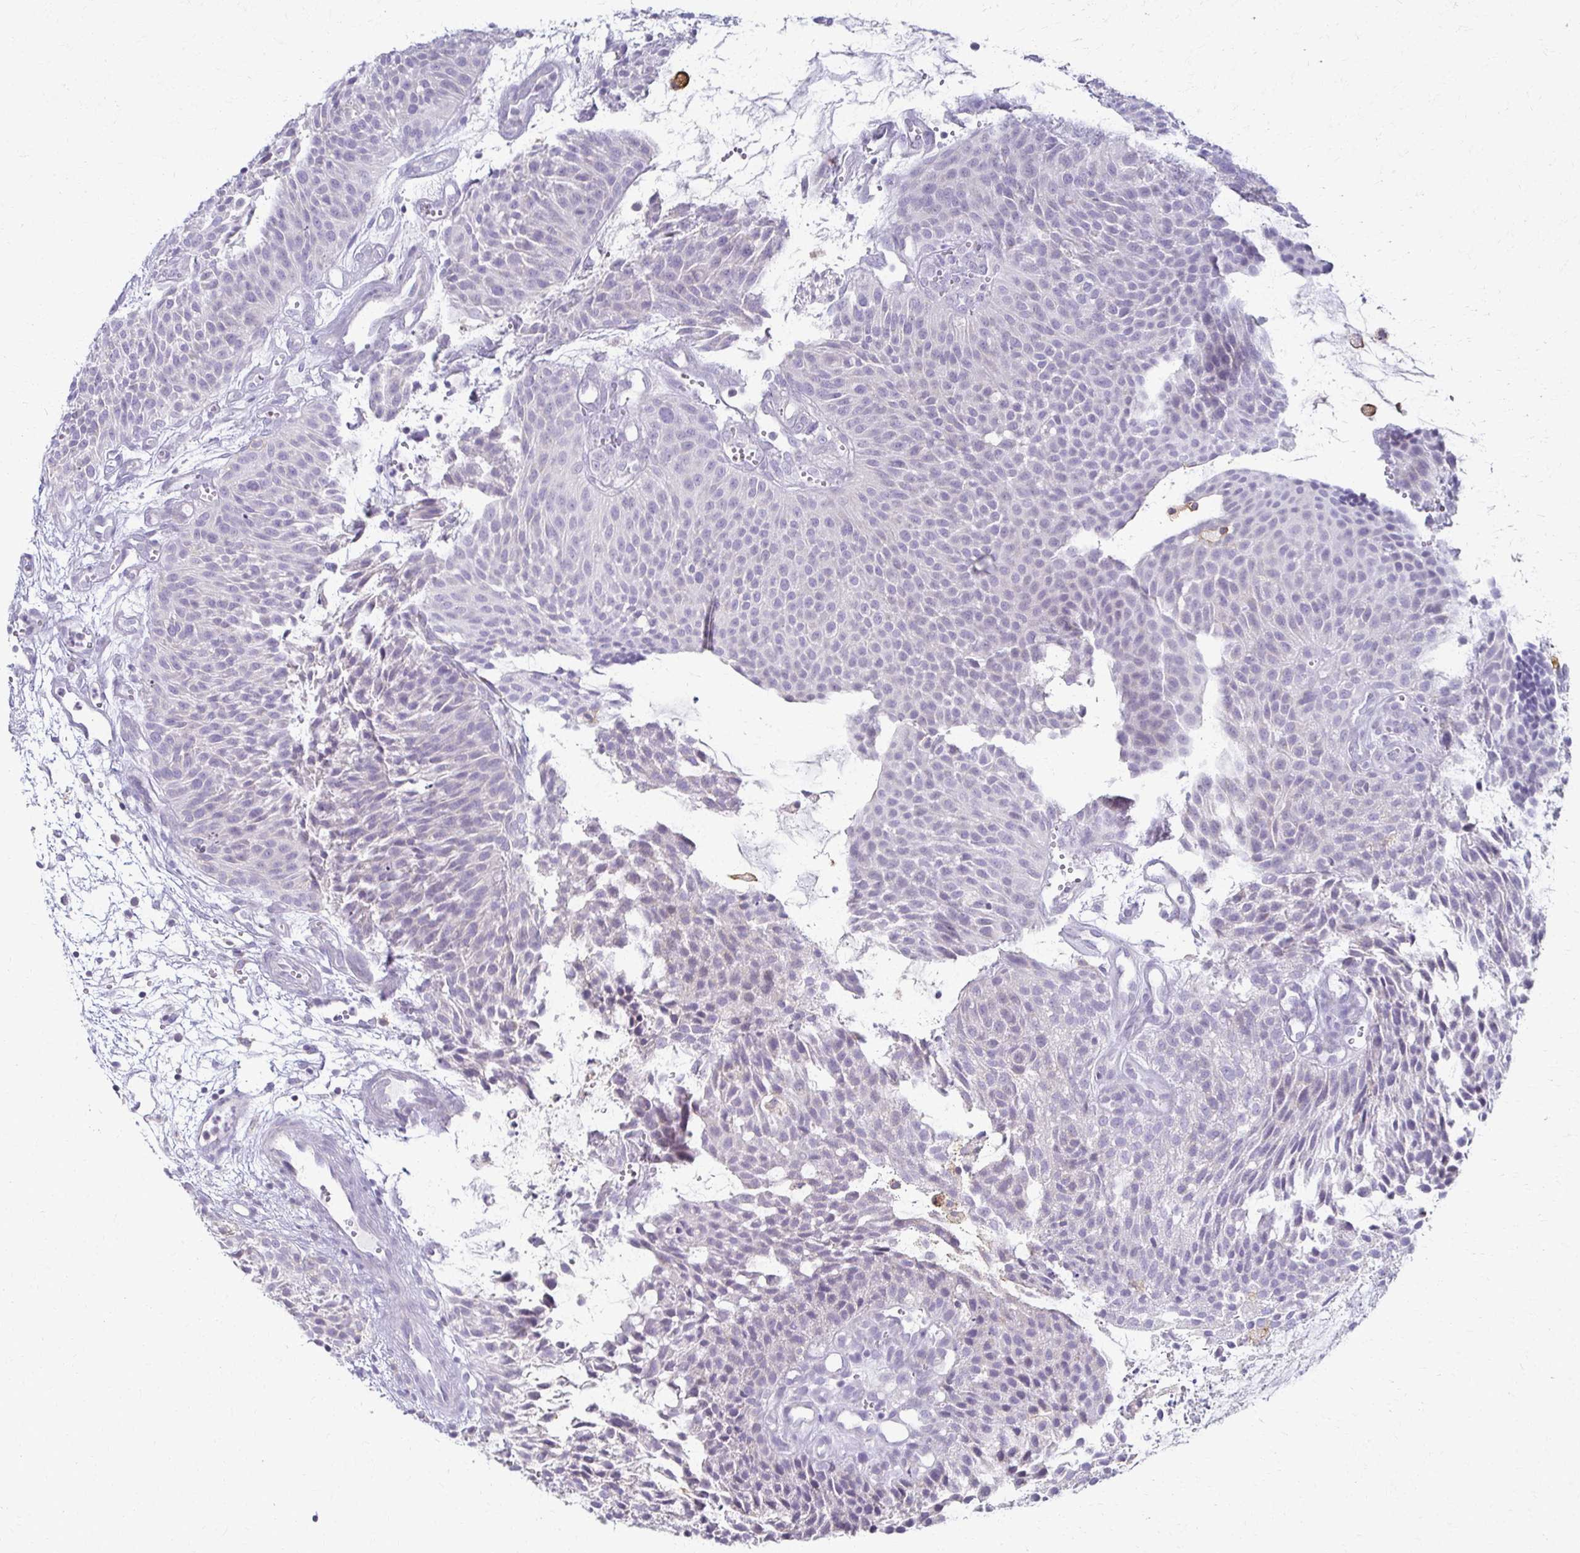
{"staining": {"intensity": "negative", "quantity": "none", "location": "none"}, "tissue": "urothelial cancer", "cell_type": "Tumor cells", "image_type": "cancer", "snomed": [{"axis": "morphology", "description": "Urothelial carcinoma, NOS"}, {"axis": "topography", "description": "Urinary bladder"}], "caption": "Immunohistochemical staining of human urothelial cancer shows no significant positivity in tumor cells. (DAB immunohistochemistry with hematoxylin counter stain).", "gene": "FCGR2B", "patient": {"sex": "male", "age": 84}}